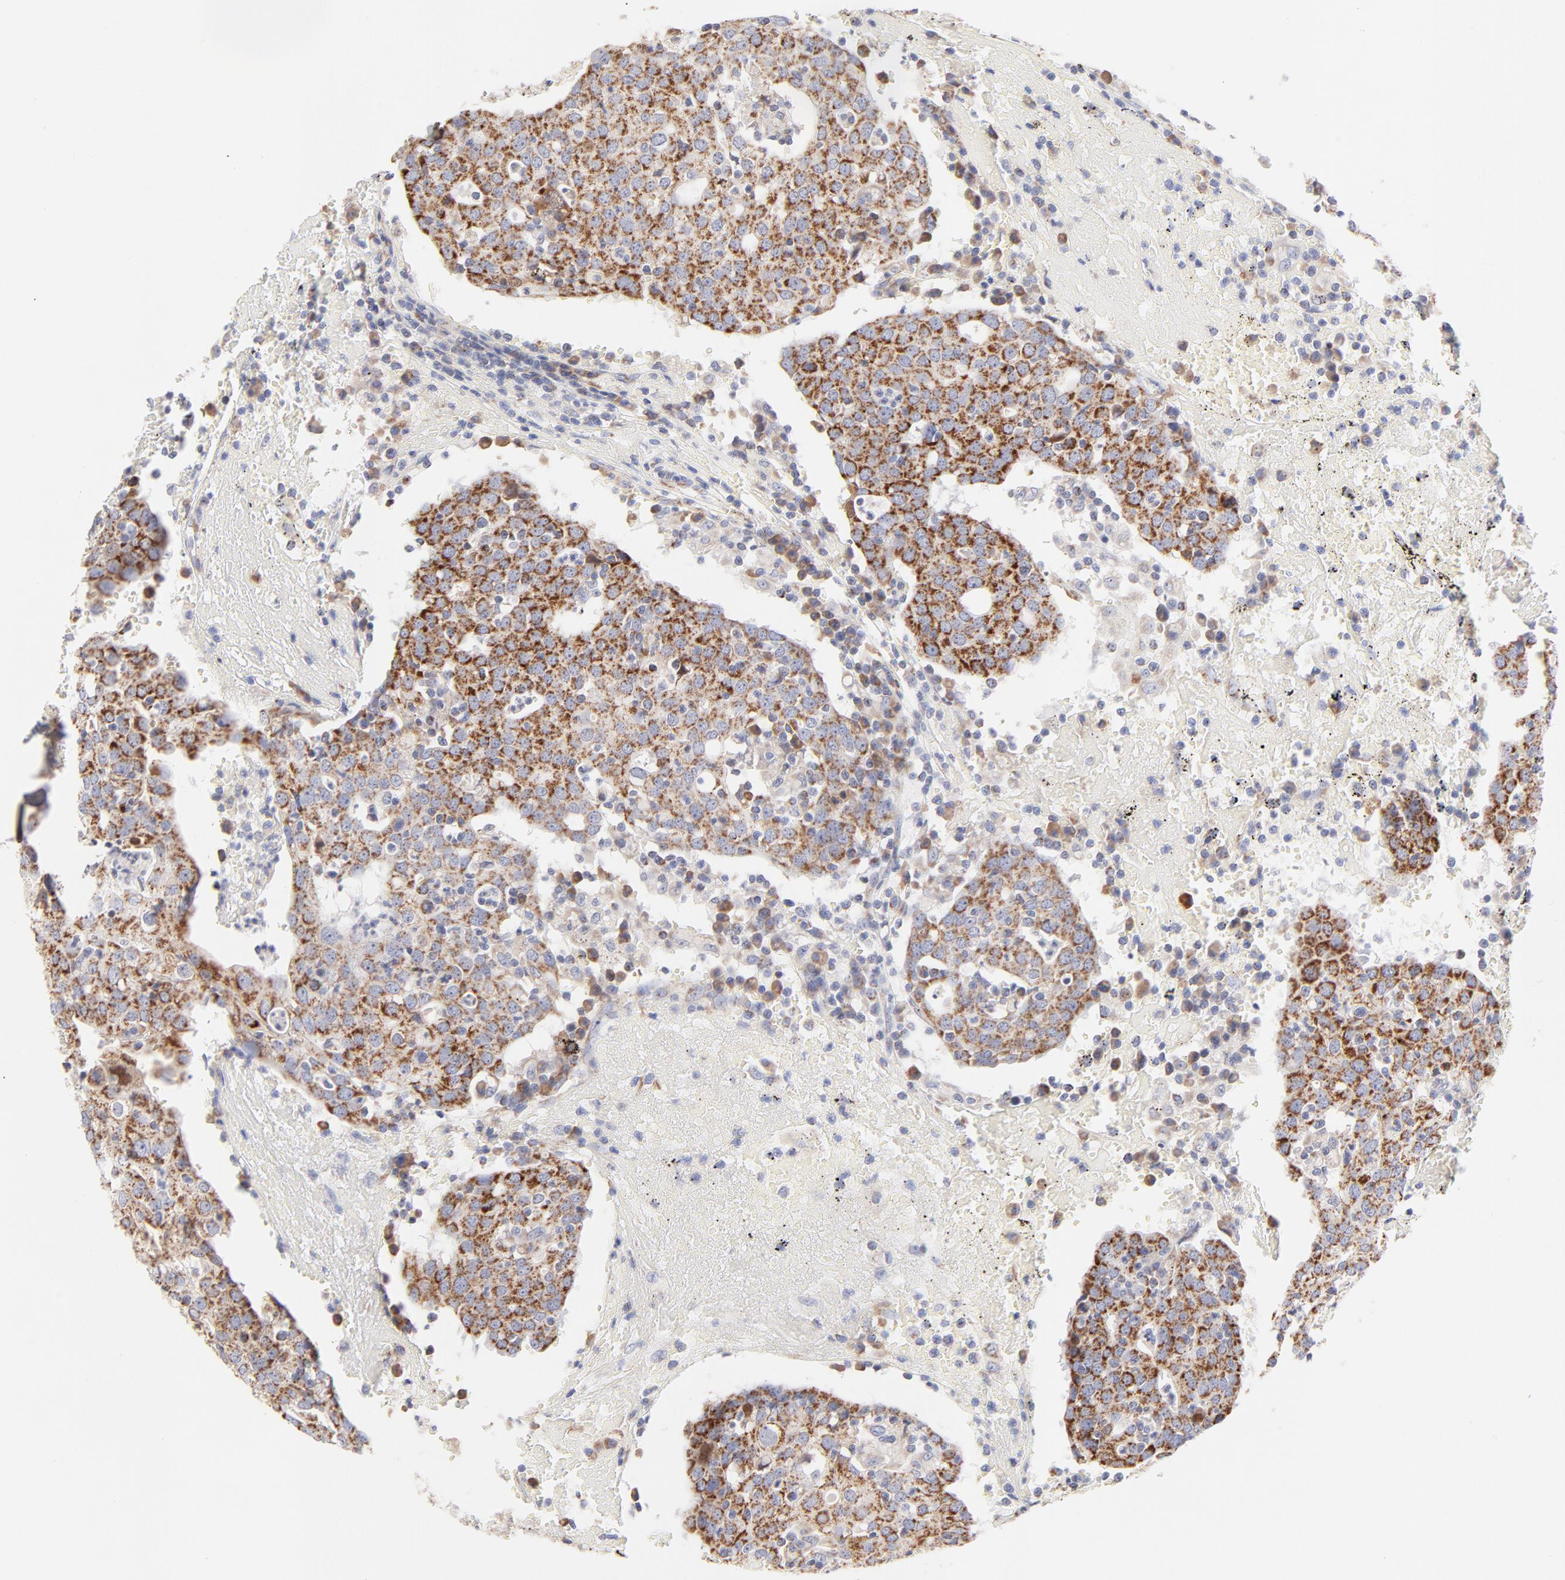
{"staining": {"intensity": "moderate", "quantity": ">75%", "location": "cytoplasmic/membranous"}, "tissue": "head and neck cancer", "cell_type": "Tumor cells", "image_type": "cancer", "snomed": [{"axis": "morphology", "description": "Adenocarcinoma, NOS"}, {"axis": "topography", "description": "Salivary gland"}, {"axis": "topography", "description": "Head-Neck"}], "caption": "A photomicrograph of human head and neck adenocarcinoma stained for a protein displays moderate cytoplasmic/membranous brown staining in tumor cells. (brown staining indicates protein expression, while blue staining denotes nuclei).", "gene": "TIMM8A", "patient": {"sex": "female", "age": 65}}